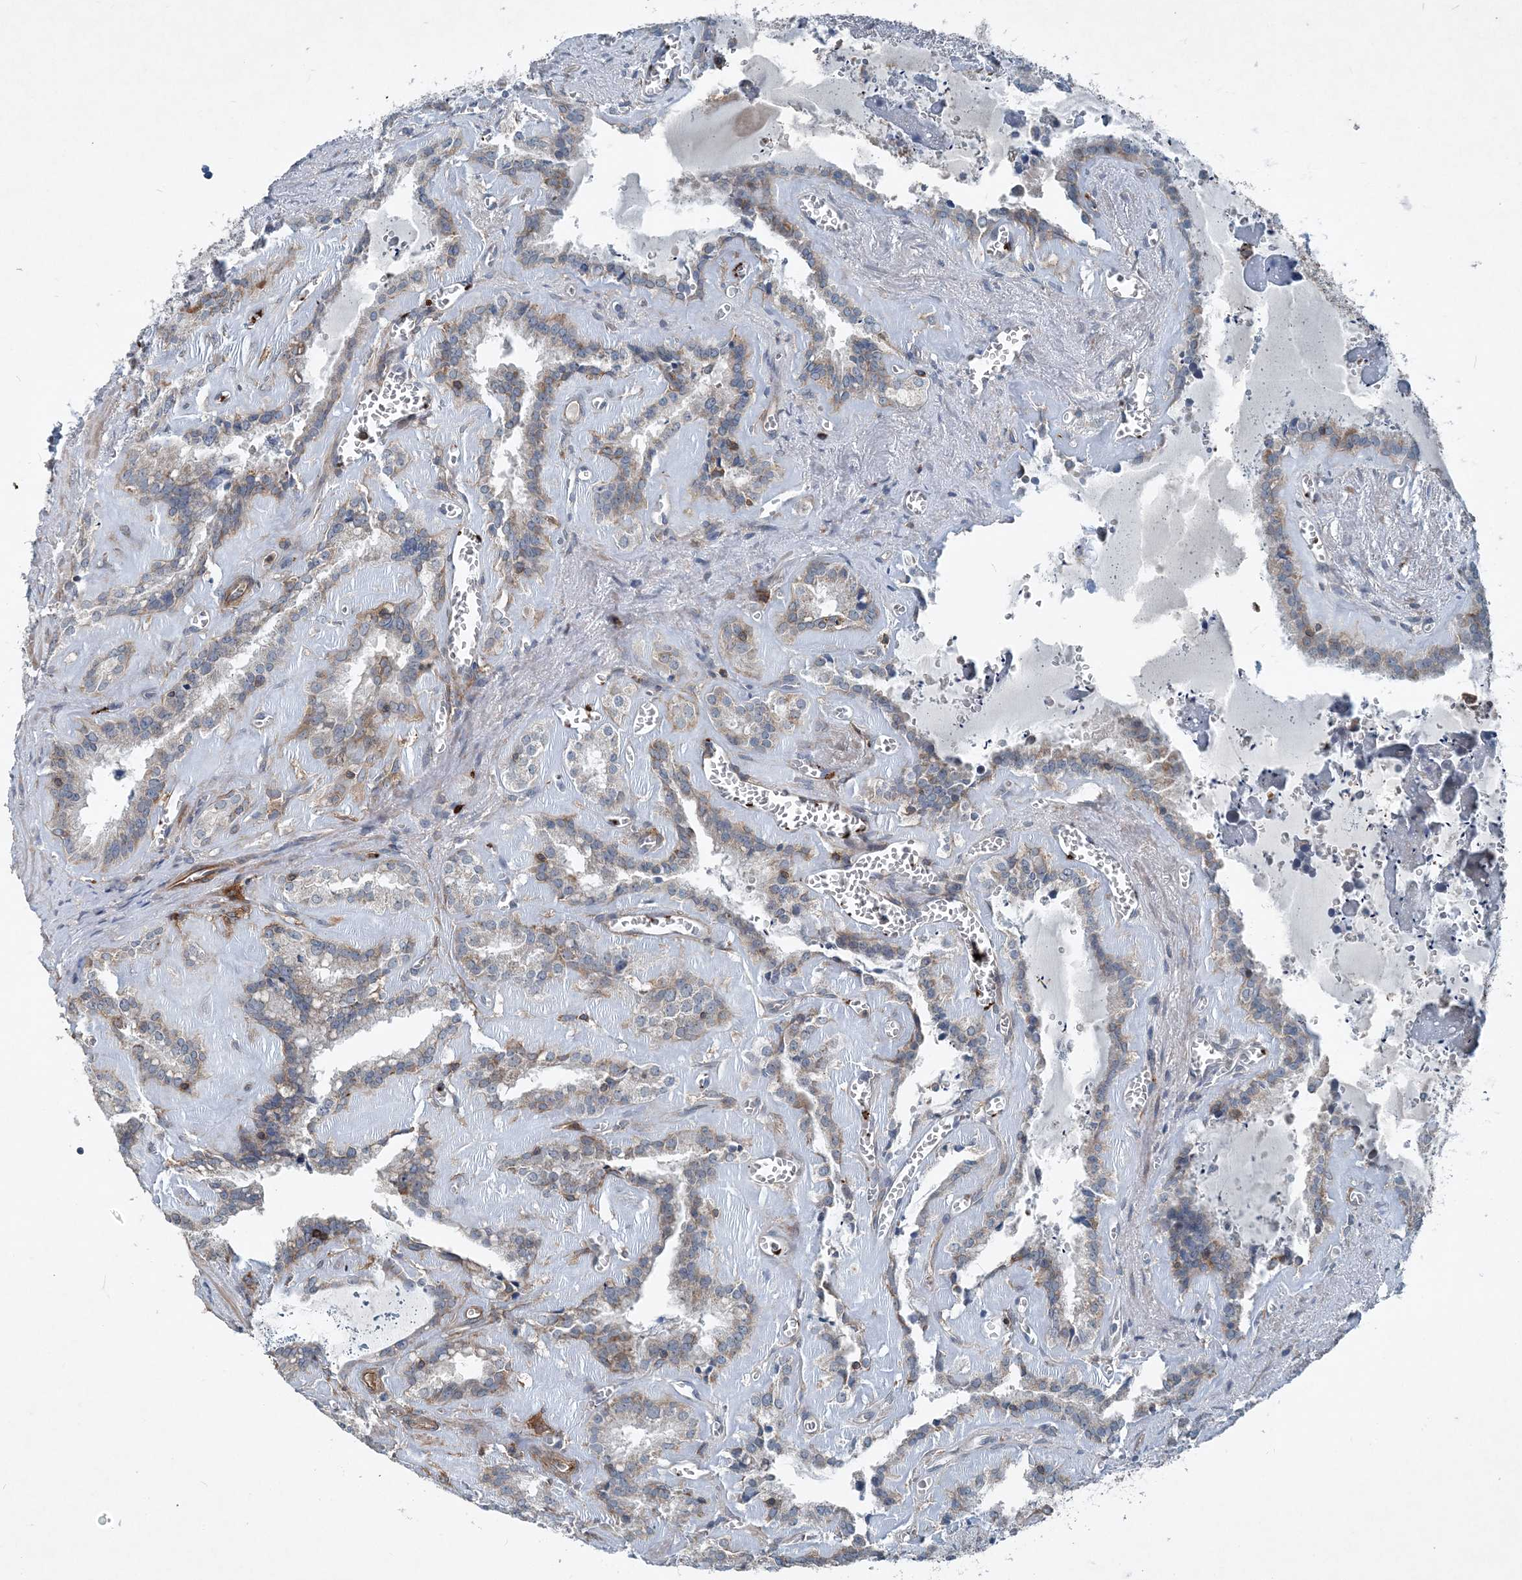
{"staining": {"intensity": "weak", "quantity": "<25%", "location": "cytoplasmic/membranous"}, "tissue": "seminal vesicle", "cell_type": "Glandular cells", "image_type": "normal", "snomed": [{"axis": "morphology", "description": "Normal tissue, NOS"}, {"axis": "topography", "description": "Prostate"}, {"axis": "topography", "description": "Seminal veicle"}], "caption": "Protein analysis of benign seminal vesicle exhibits no significant staining in glandular cells. (Immunohistochemistry, brightfield microscopy, high magnification).", "gene": "DGUOK", "patient": {"sex": "male", "age": 59}}